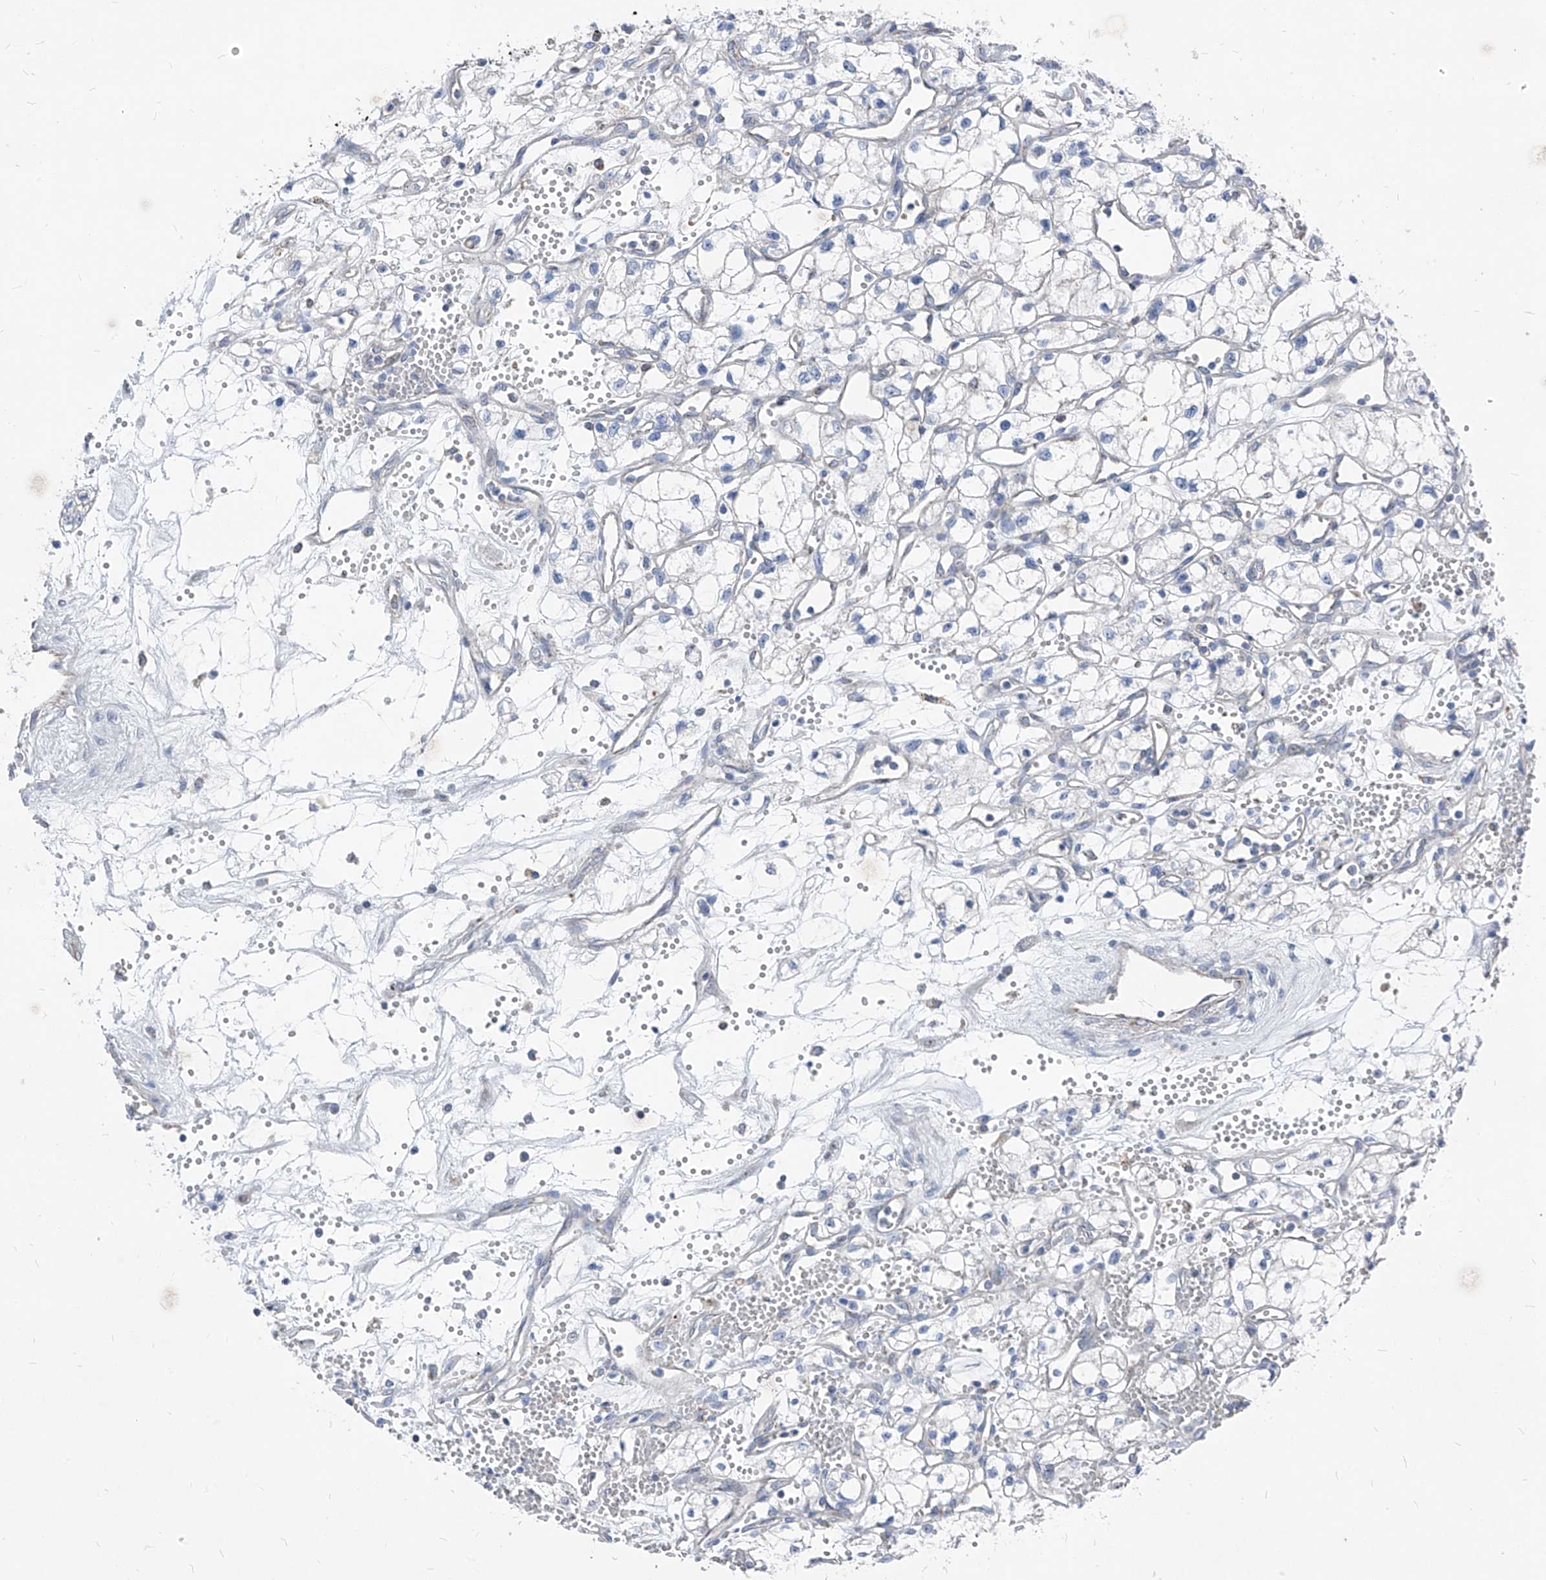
{"staining": {"intensity": "negative", "quantity": "none", "location": "none"}, "tissue": "renal cancer", "cell_type": "Tumor cells", "image_type": "cancer", "snomed": [{"axis": "morphology", "description": "Adenocarcinoma, NOS"}, {"axis": "topography", "description": "Kidney"}], "caption": "Immunohistochemical staining of human adenocarcinoma (renal) reveals no significant staining in tumor cells.", "gene": "AGPS", "patient": {"sex": "male", "age": 59}}